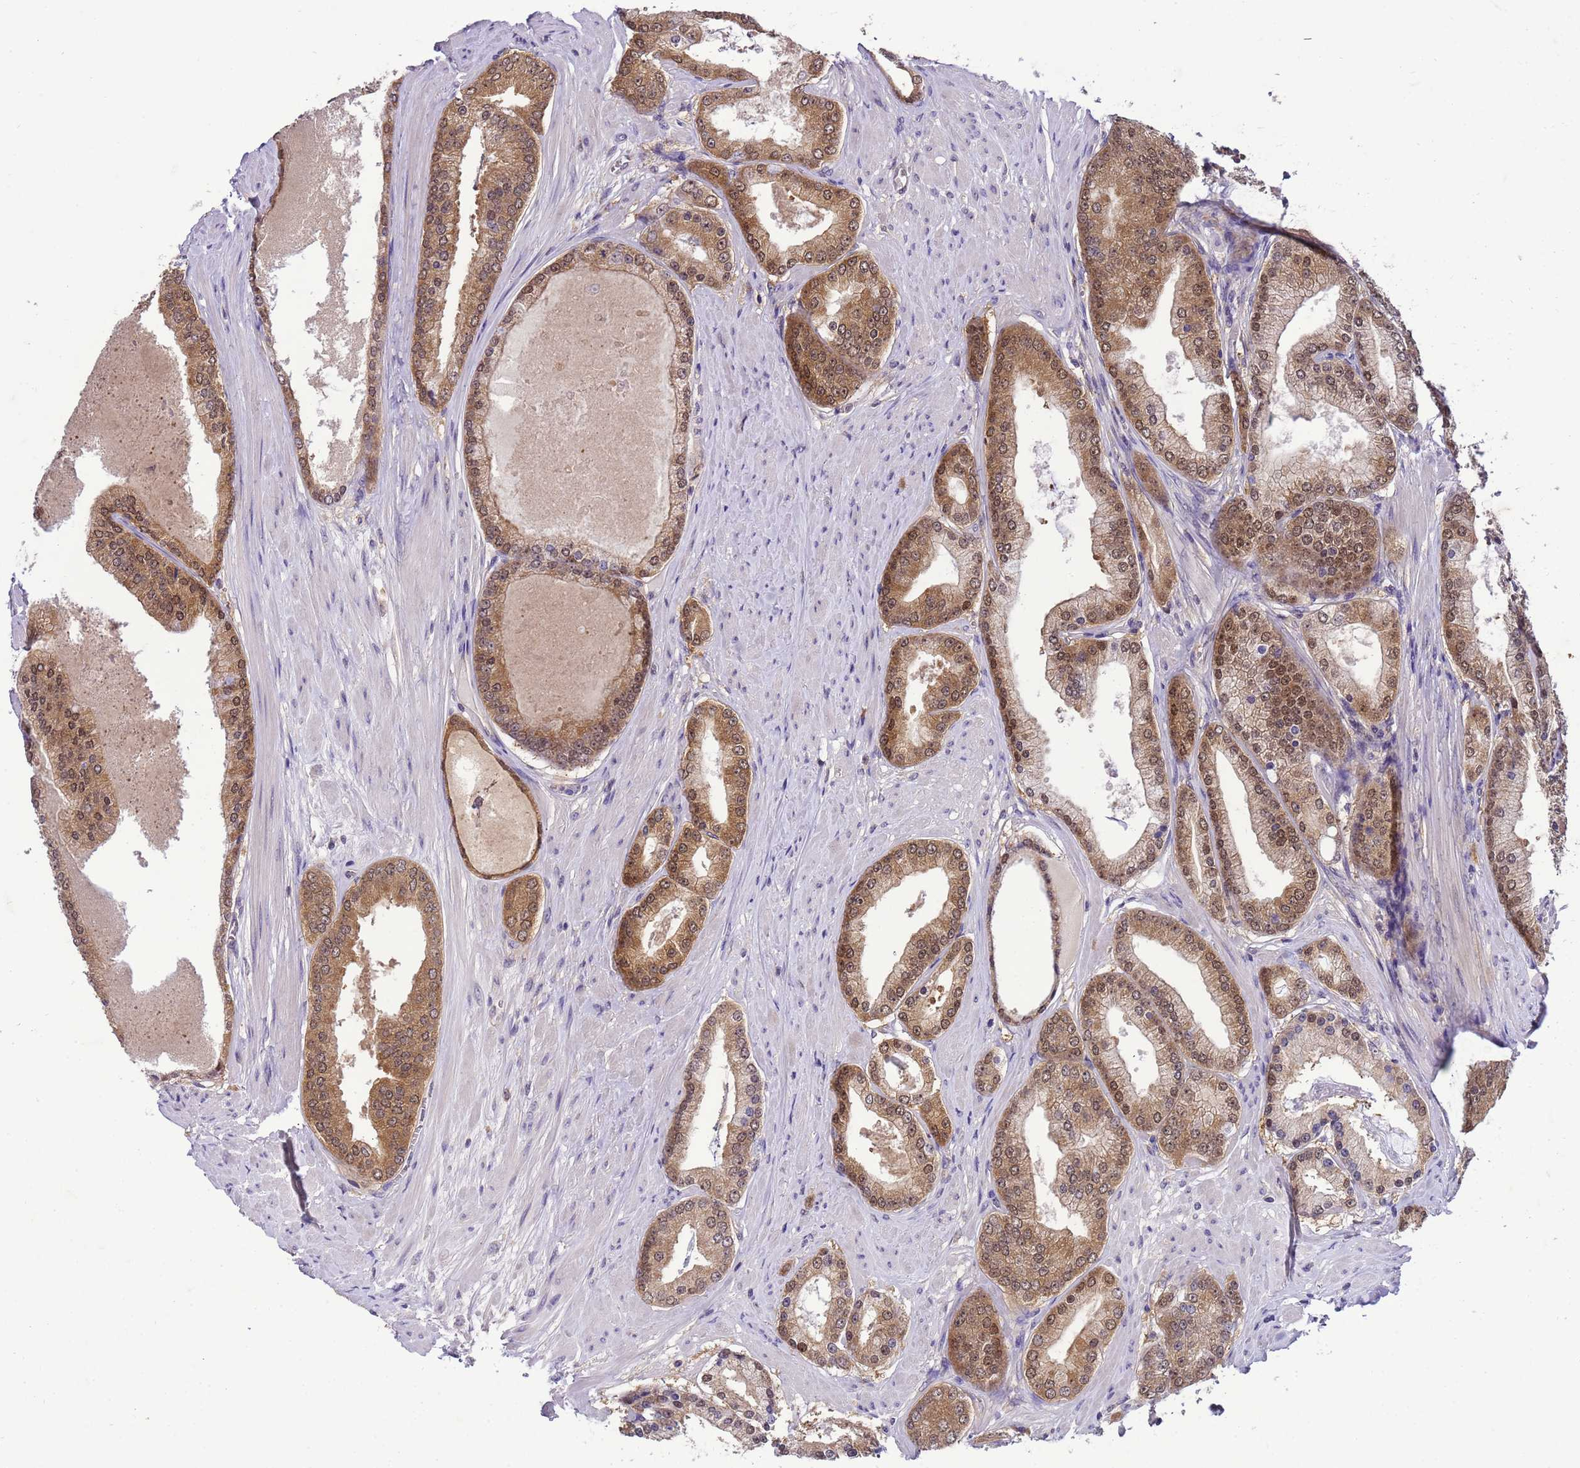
{"staining": {"intensity": "moderate", "quantity": ">75%", "location": "cytoplasmic/membranous,nuclear"}, "tissue": "prostate cancer", "cell_type": "Tumor cells", "image_type": "cancer", "snomed": [{"axis": "morphology", "description": "Adenocarcinoma, High grade"}, {"axis": "topography", "description": "Prostate"}], "caption": "Immunohistochemical staining of human prostate cancer exhibits medium levels of moderate cytoplasmic/membranous and nuclear expression in approximately >75% of tumor cells.", "gene": "DDI2", "patient": {"sex": "male", "age": 59}}